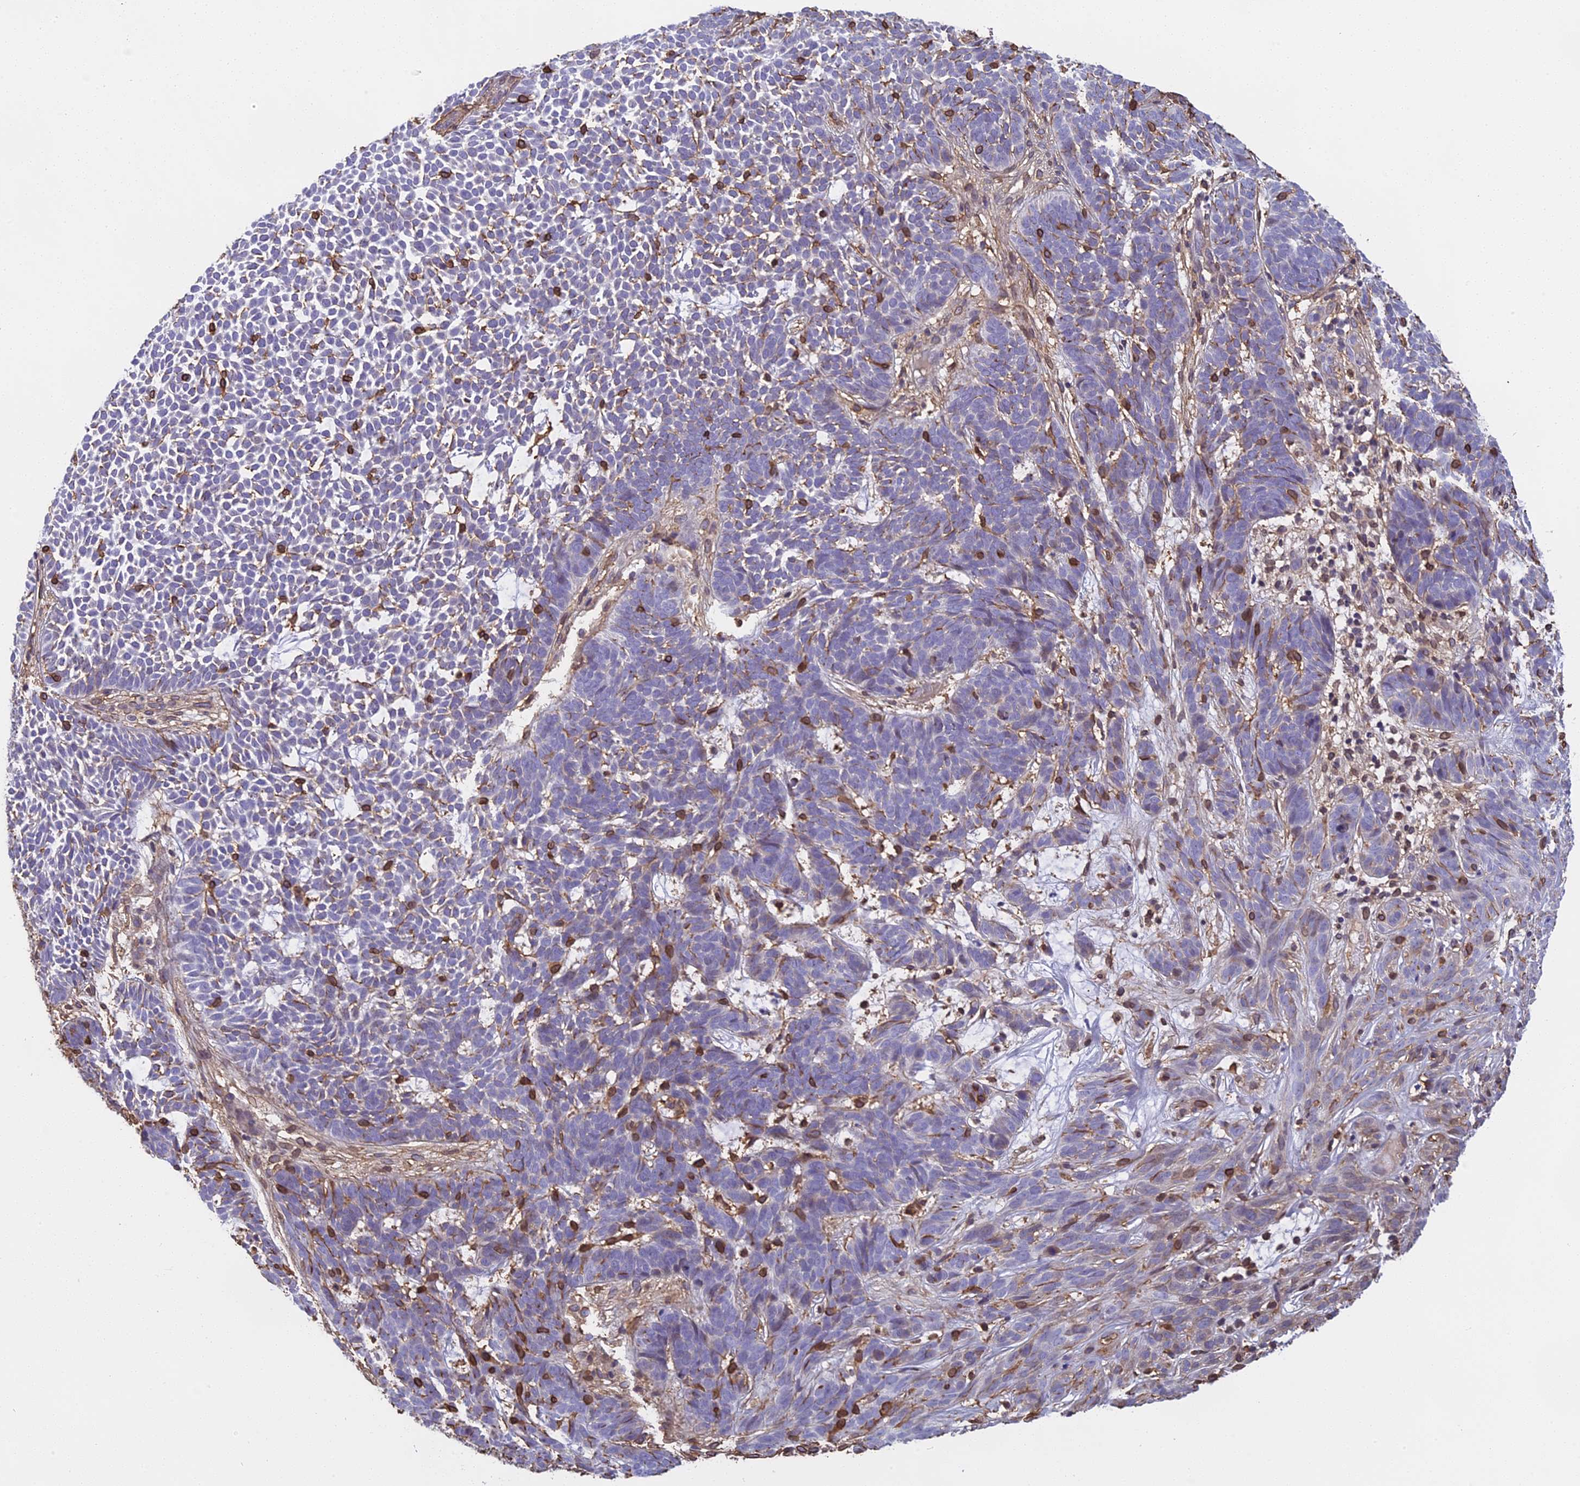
{"staining": {"intensity": "negative", "quantity": "none", "location": "none"}, "tissue": "skin cancer", "cell_type": "Tumor cells", "image_type": "cancer", "snomed": [{"axis": "morphology", "description": "Basal cell carcinoma"}, {"axis": "topography", "description": "Skin"}], "caption": "Immunohistochemistry photomicrograph of neoplastic tissue: skin cancer stained with DAB displays no significant protein expression in tumor cells.", "gene": "TMEM255B", "patient": {"sex": "female", "age": 78}}